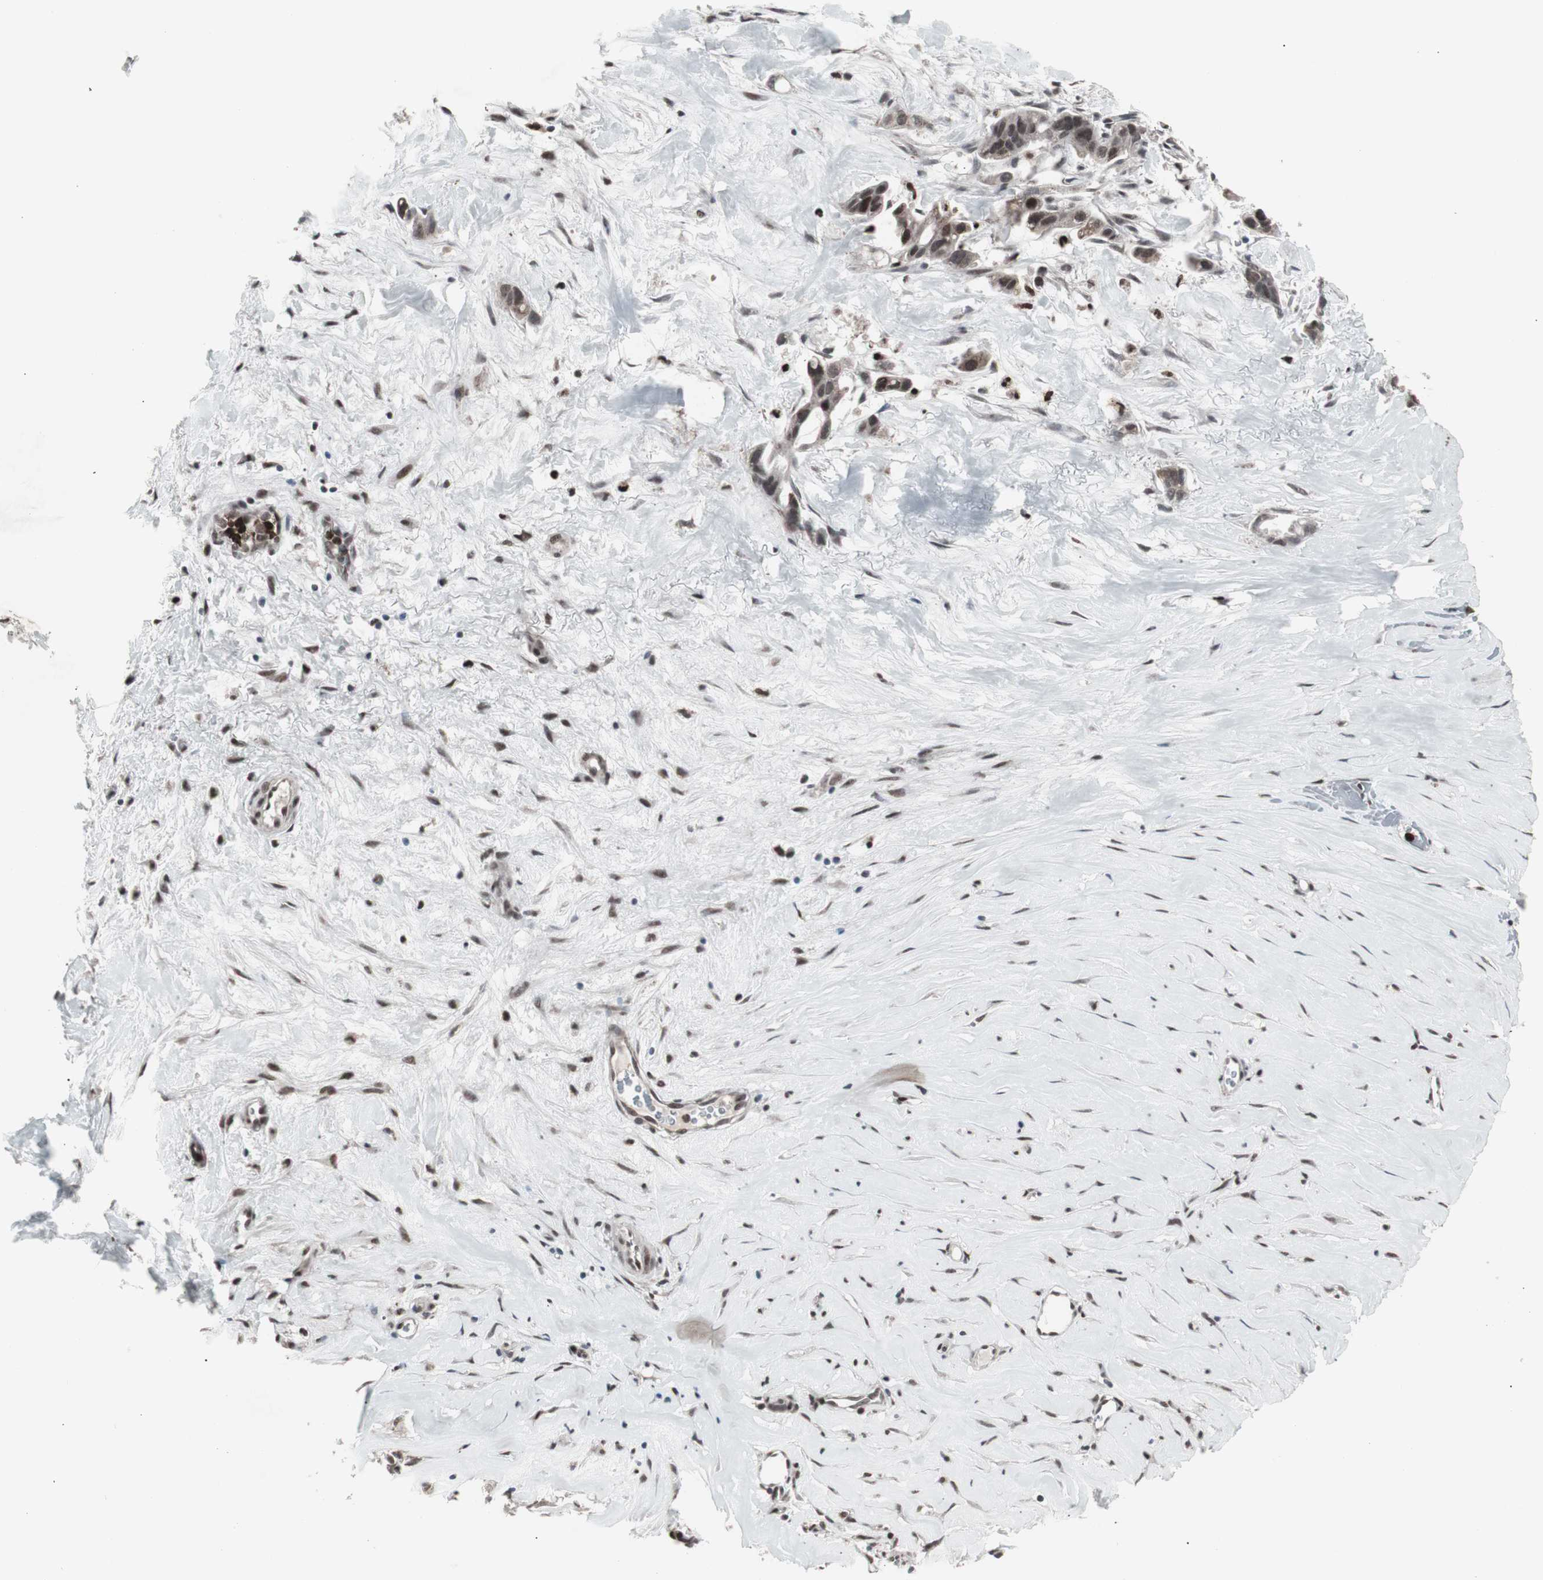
{"staining": {"intensity": "strong", "quantity": ">75%", "location": "nuclear"}, "tissue": "liver cancer", "cell_type": "Tumor cells", "image_type": "cancer", "snomed": [{"axis": "morphology", "description": "Cholangiocarcinoma"}, {"axis": "topography", "description": "Liver"}], "caption": "This is an image of IHC staining of cholangiocarcinoma (liver), which shows strong staining in the nuclear of tumor cells.", "gene": "RXRA", "patient": {"sex": "female", "age": 65}}